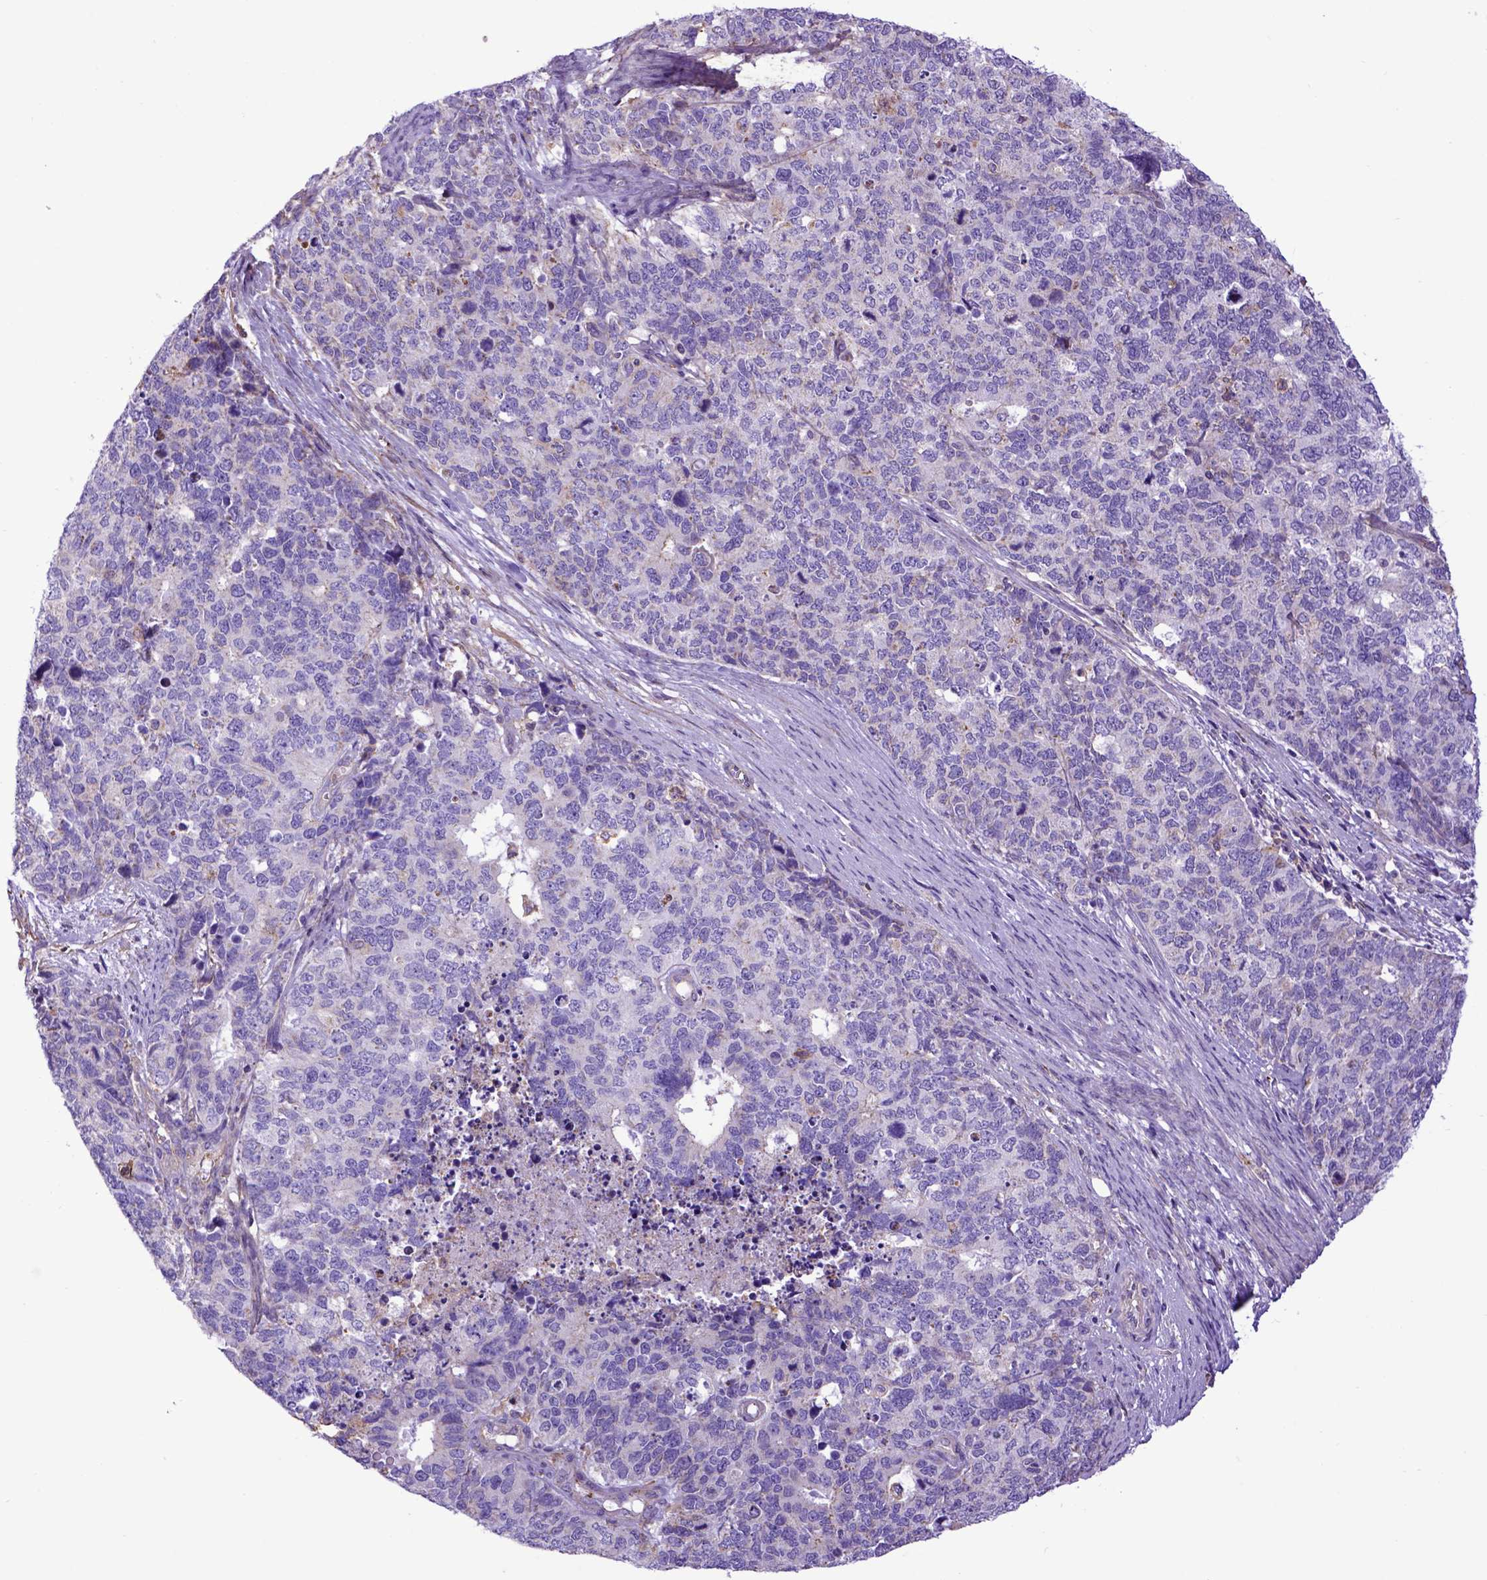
{"staining": {"intensity": "negative", "quantity": "none", "location": "none"}, "tissue": "cervical cancer", "cell_type": "Tumor cells", "image_type": "cancer", "snomed": [{"axis": "morphology", "description": "Squamous cell carcinoma, NOS"}, {"axis": "topography", "description": "Cervix"}], "caption": "This is an IHC histopathology image of cervical cancer (squamous cell carcinoma). There is no staining in tumor cells.", "gene": "ASAH2", "patient": {"sex": "female", "age": 63}}